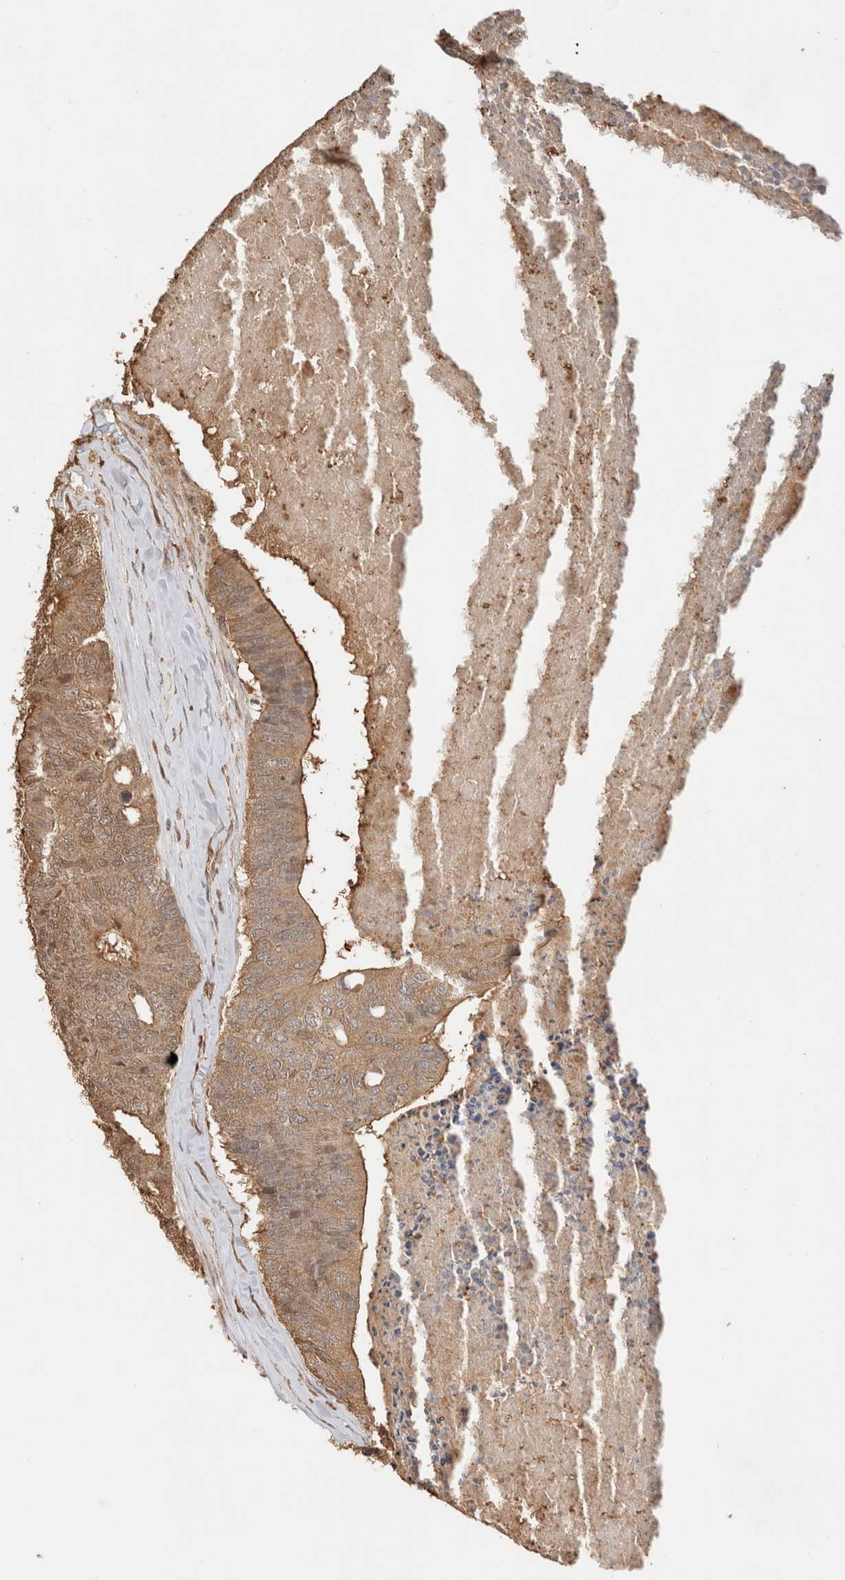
{"staining": {"intensity": "moderate", "quantity": ">75%", "location": "cytoplasmic/membranous,nuclear"}, "tissue": "colorectal cancer", "cell_type": "Tumor cells", "image_type": "cancer", "snomed": [{"axis": "morphology", "description": "Adenocarcinoma, NOS"}, {"axis": "topography", "description": "Colon"}], "caption": "There is medium levels of moderate cytoplasmic/membranous and nuclear staining in tumor cells of colorectal cancer (adenocarcinoma), as demonstrated by immunohistochemical staining (brown color).", "gene": "YWHAH", "patient": {"sex": "female", "age": 67}}